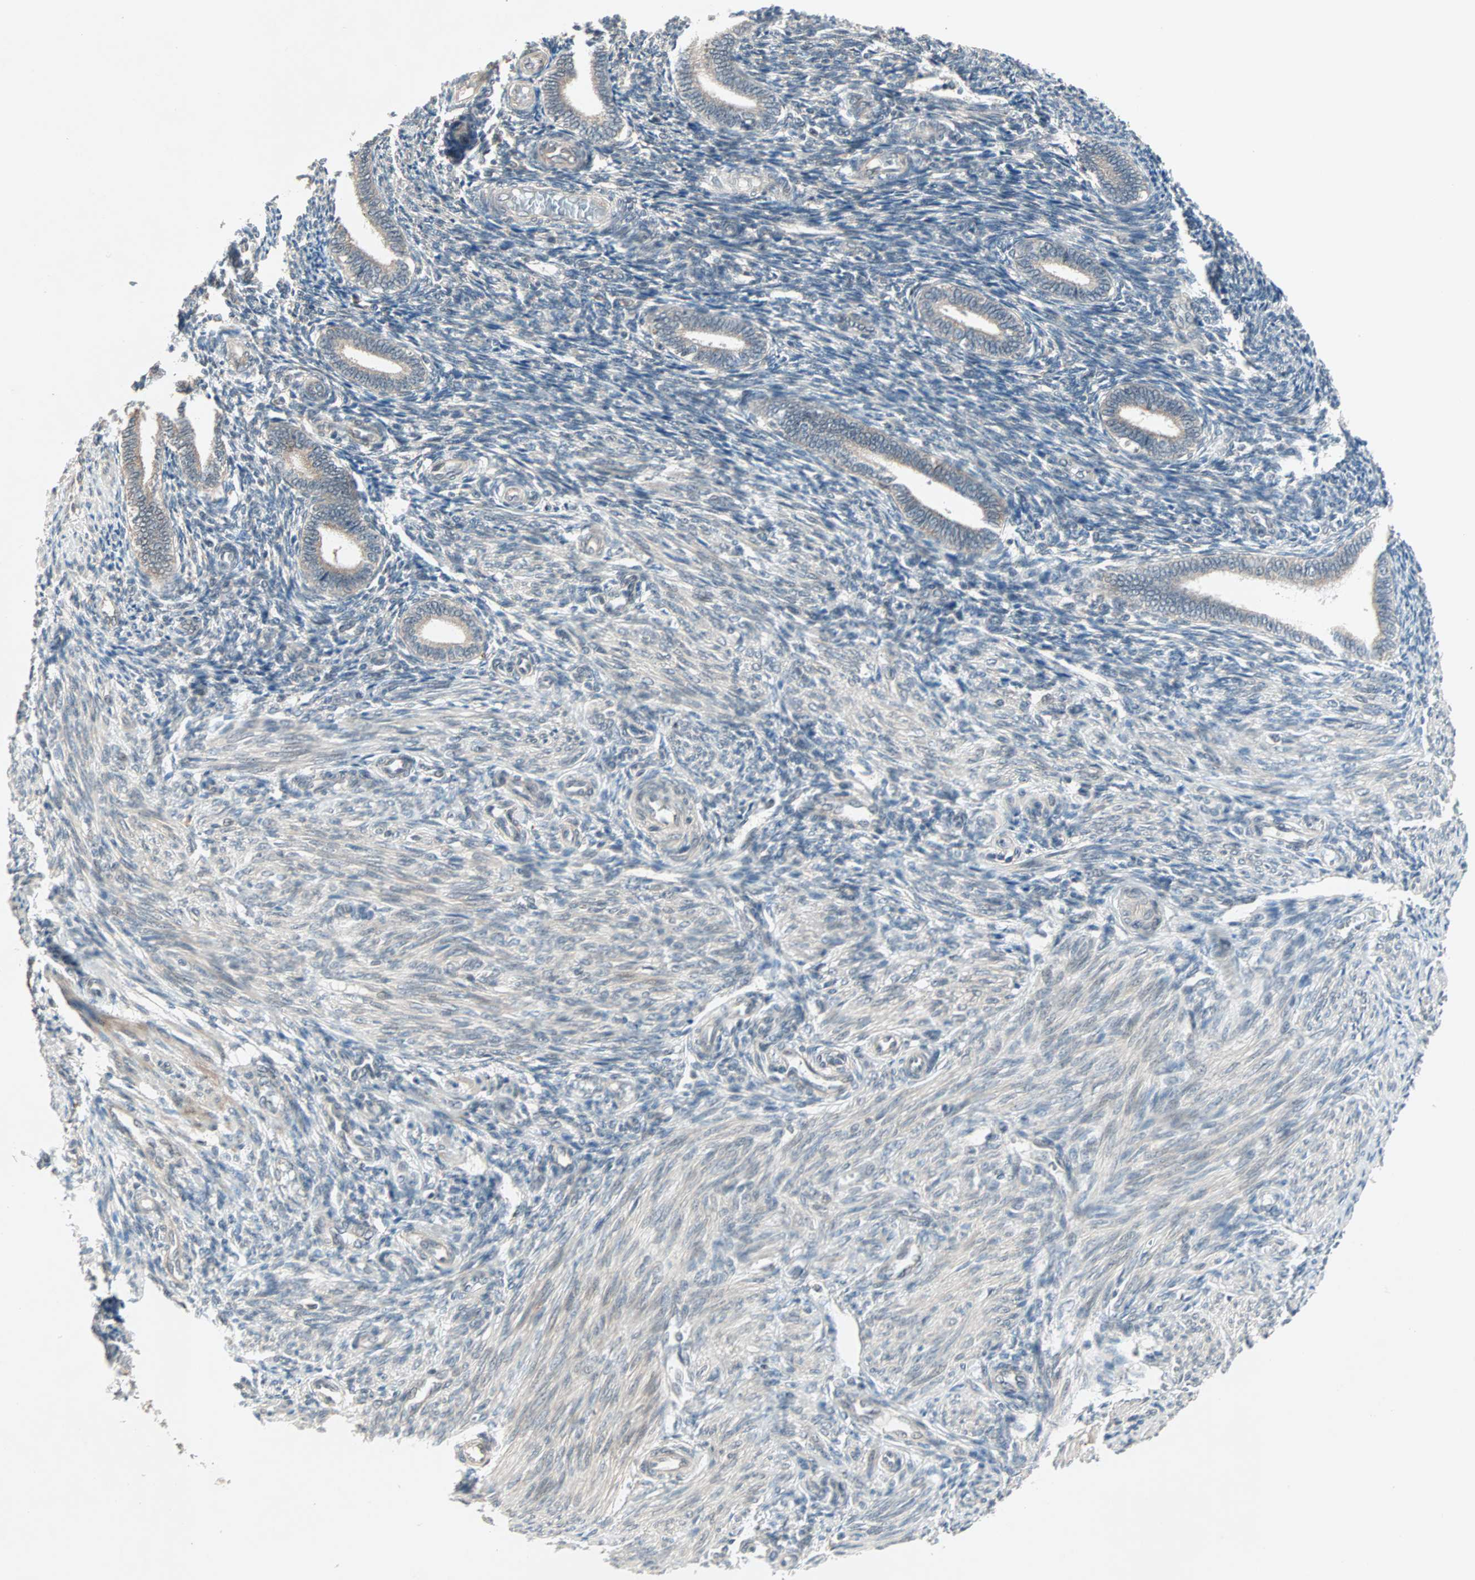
{"staining": {"intensity": "weak", "quantity": "25%-75%", "location": "cytoplasmic/membranous"}, "tissue": "endometrium", "cell_type": "Cells in endometrial stroma", "image_type": "normal", "snomed": [{"axis": "morphology", "description": "Normal tissue, NOS"}, {"axis": "topography", "description": "Endometrium"}], "caption": "Normal endometrium shows weak cytoplasmic/membranous positivity in approximately 25%-75% of cells in endometrial stroma.", "gene": "PGBD1", "patient": {"sex": "female", "age": 27}}